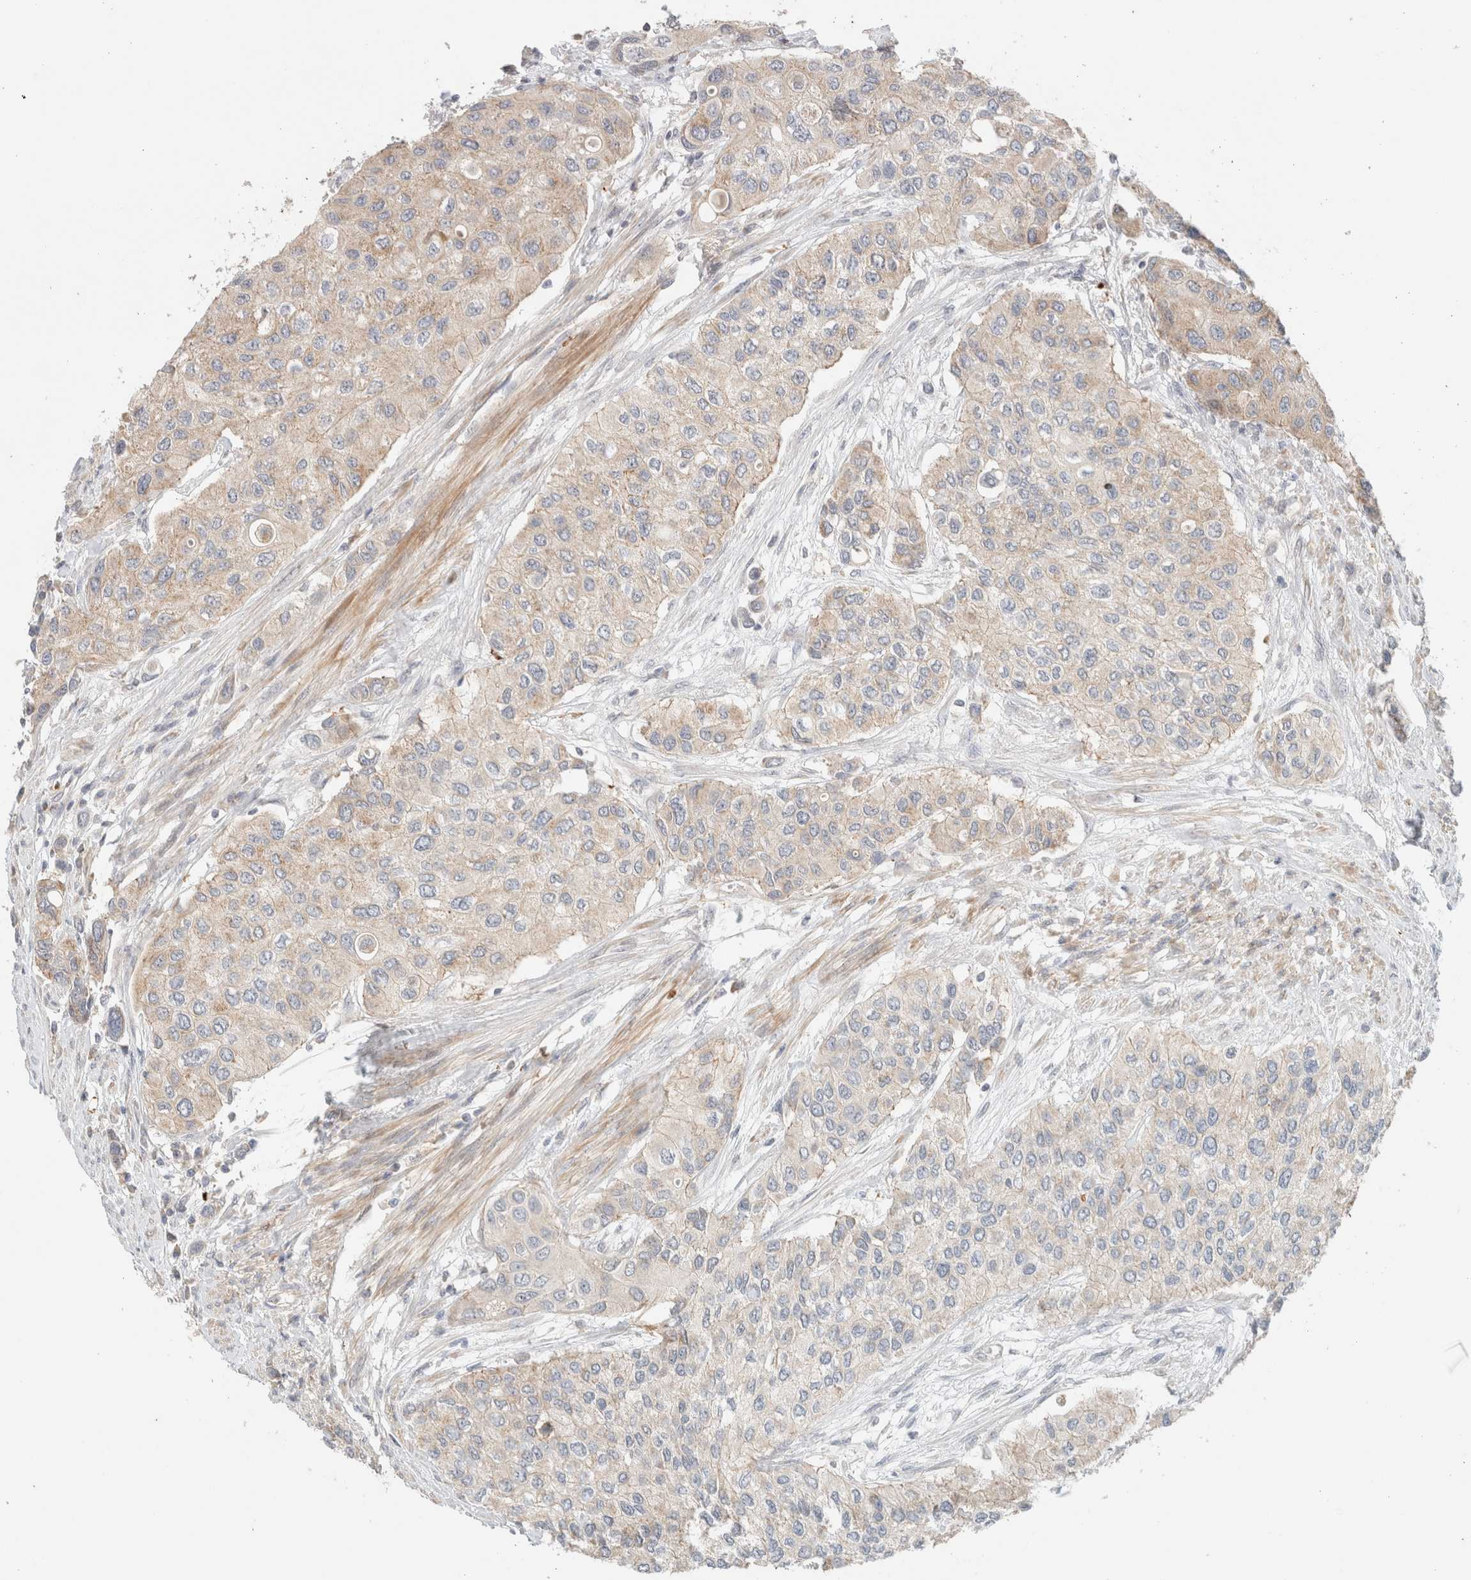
{"staining": {"intensity": "weak", "quantity": ">75%", "location": "cytoplasmic/membranous"}, "tissue": "urothelial cancer", "cell_type": "Tumor cells", "image_type": "cancer", "snomed": [{"axis": "morphology", "description": "Urothelial carcinoma, High grade"}, {"axis": "topography", "description": "Urinary bladder"}], "caption": "Human urothelial carcinoma (high-grade) stained with a protein marker reveals weak staining in tumor cells.", "gene": "MRM3", "patient": {"sex": "female", "age": 56}}